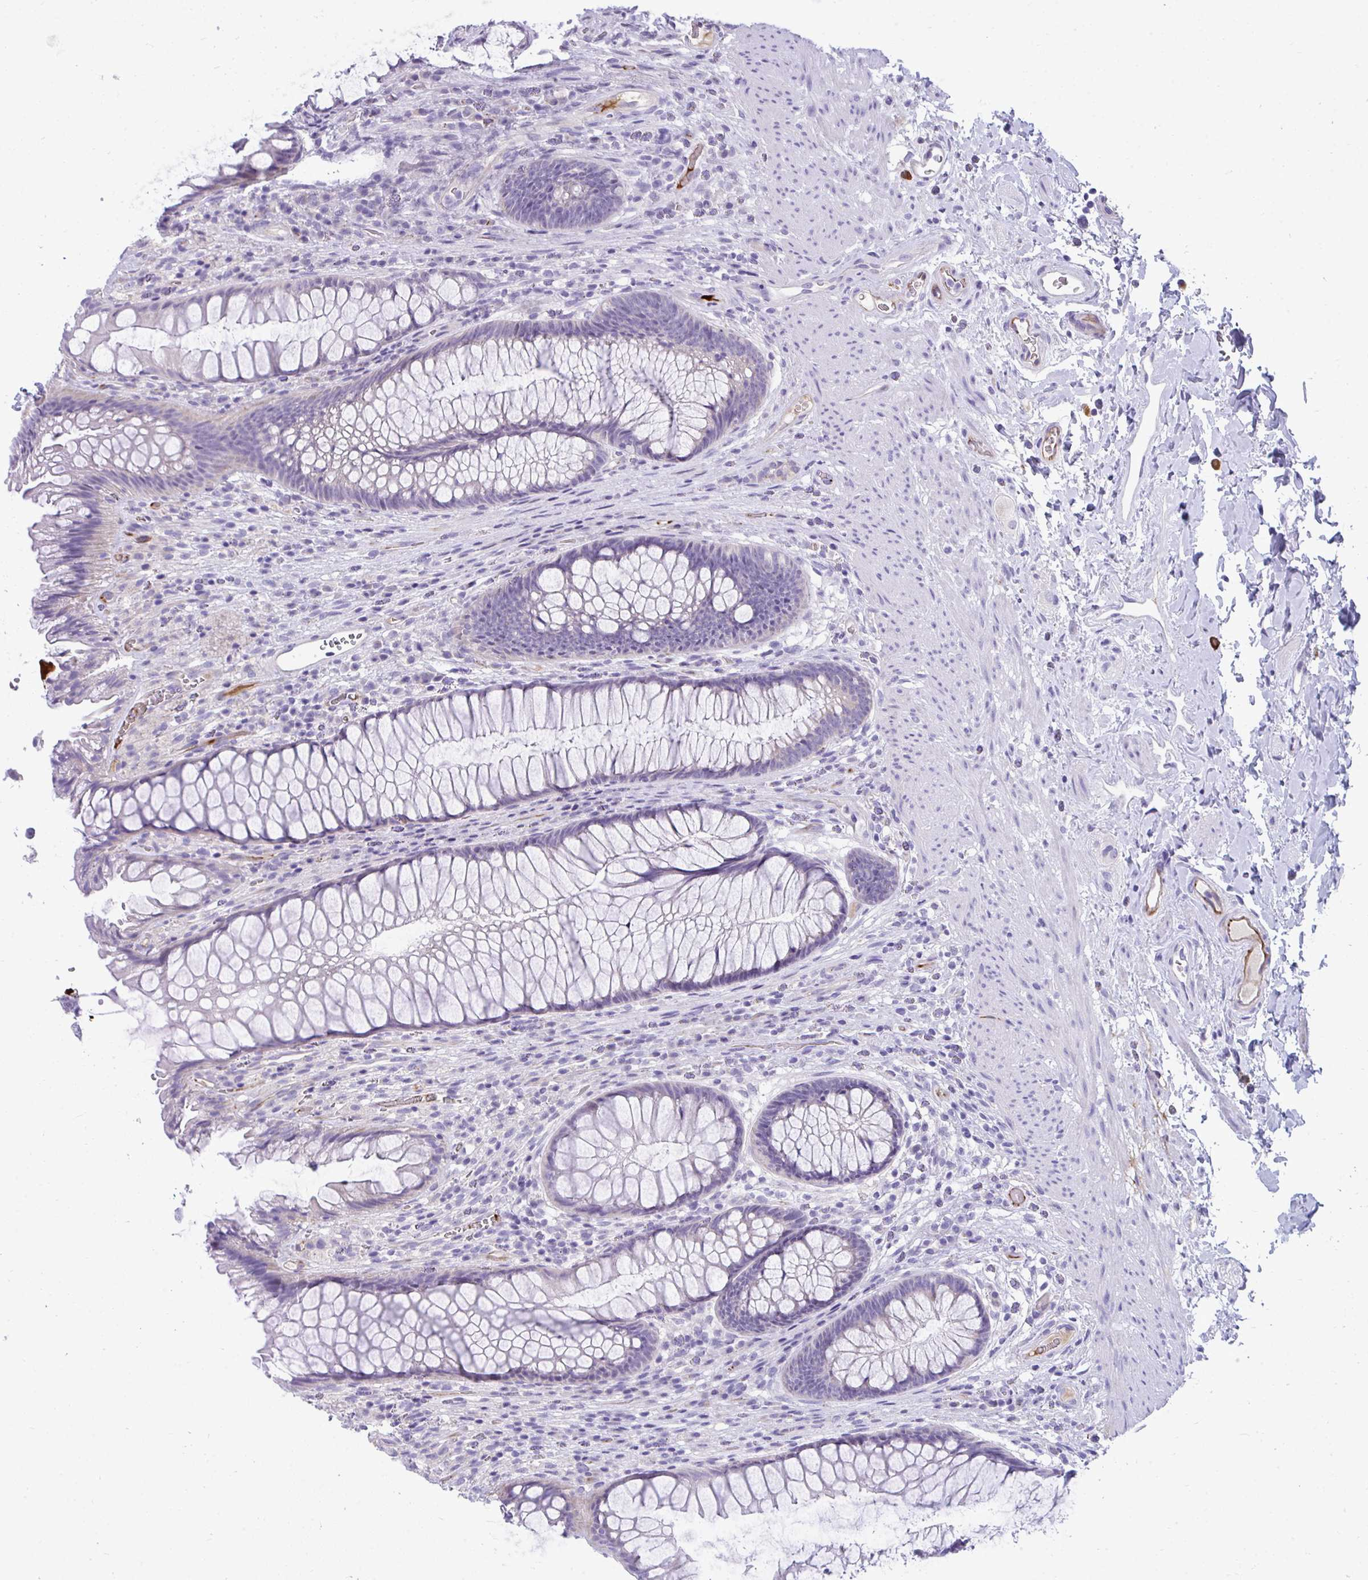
{"staining": {"intensity": "moderate", "quantity": "<25%", "location": "cytoplasmic/membranous"}, "tissue": "rectum", "cell_type": "Glandular cells", "image_type": "normal", "snomed": [{"axis": "morphology", "description": "Normal tissue, NOS"}, {"axis": "topography", "description": "Rectum"}], "caption": "Protein staining exhibits moderate cytoplasmic/membranous positivity in approximately <25% of glandular cells in normal rectum. The protein of interest is stained brown, and the nuclei are stained in blue (DAB (3,3'-diaminobenzidine) IHC with brightfield microscopy, high magnification).", "gene": "TSBP1", "patient": {"sex": "male", "age": 53}}